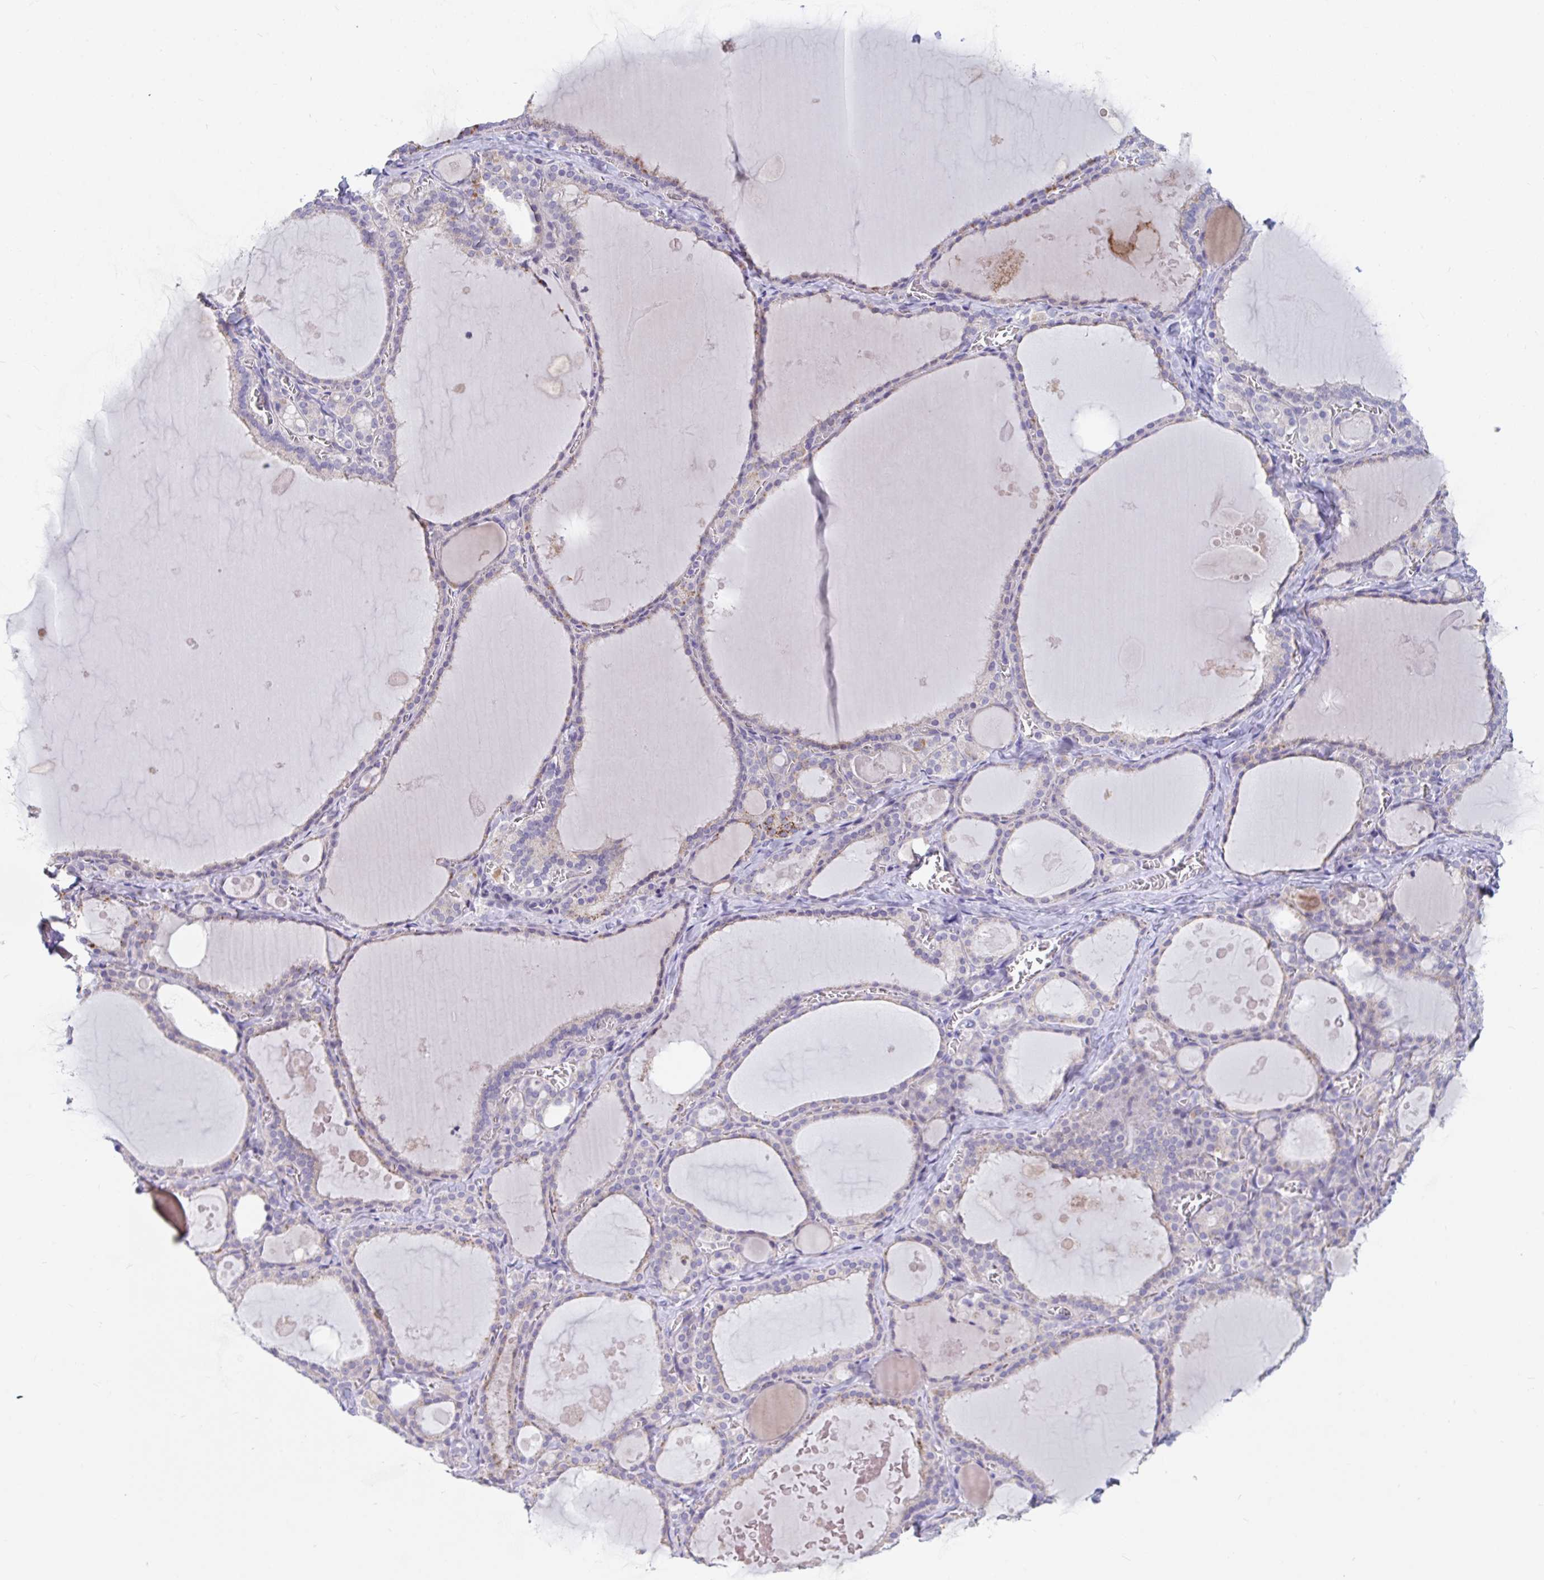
{"staining": {"intensity": "weak", "quantity": ">75%", "location": "cytoplasmic/membranous"}, "tissue": "thyroid gland", "cell_type": "Glandular cells", "image_type": "normal", "snomed": [{"axis": "morphology", "description": "Normal tissue, NOS"}, {"axis": "topography", "description": "Thyroid gland"}], "caption": "This histopathology image reveals immunohistochemistry (IHC) staining of benign human thyroid gland, with low weak cytoplasmic/membranous staining in about >75% of glandular cells.", "gene": "FAM156A", "patient": {"sex": "male", "age": 56}}